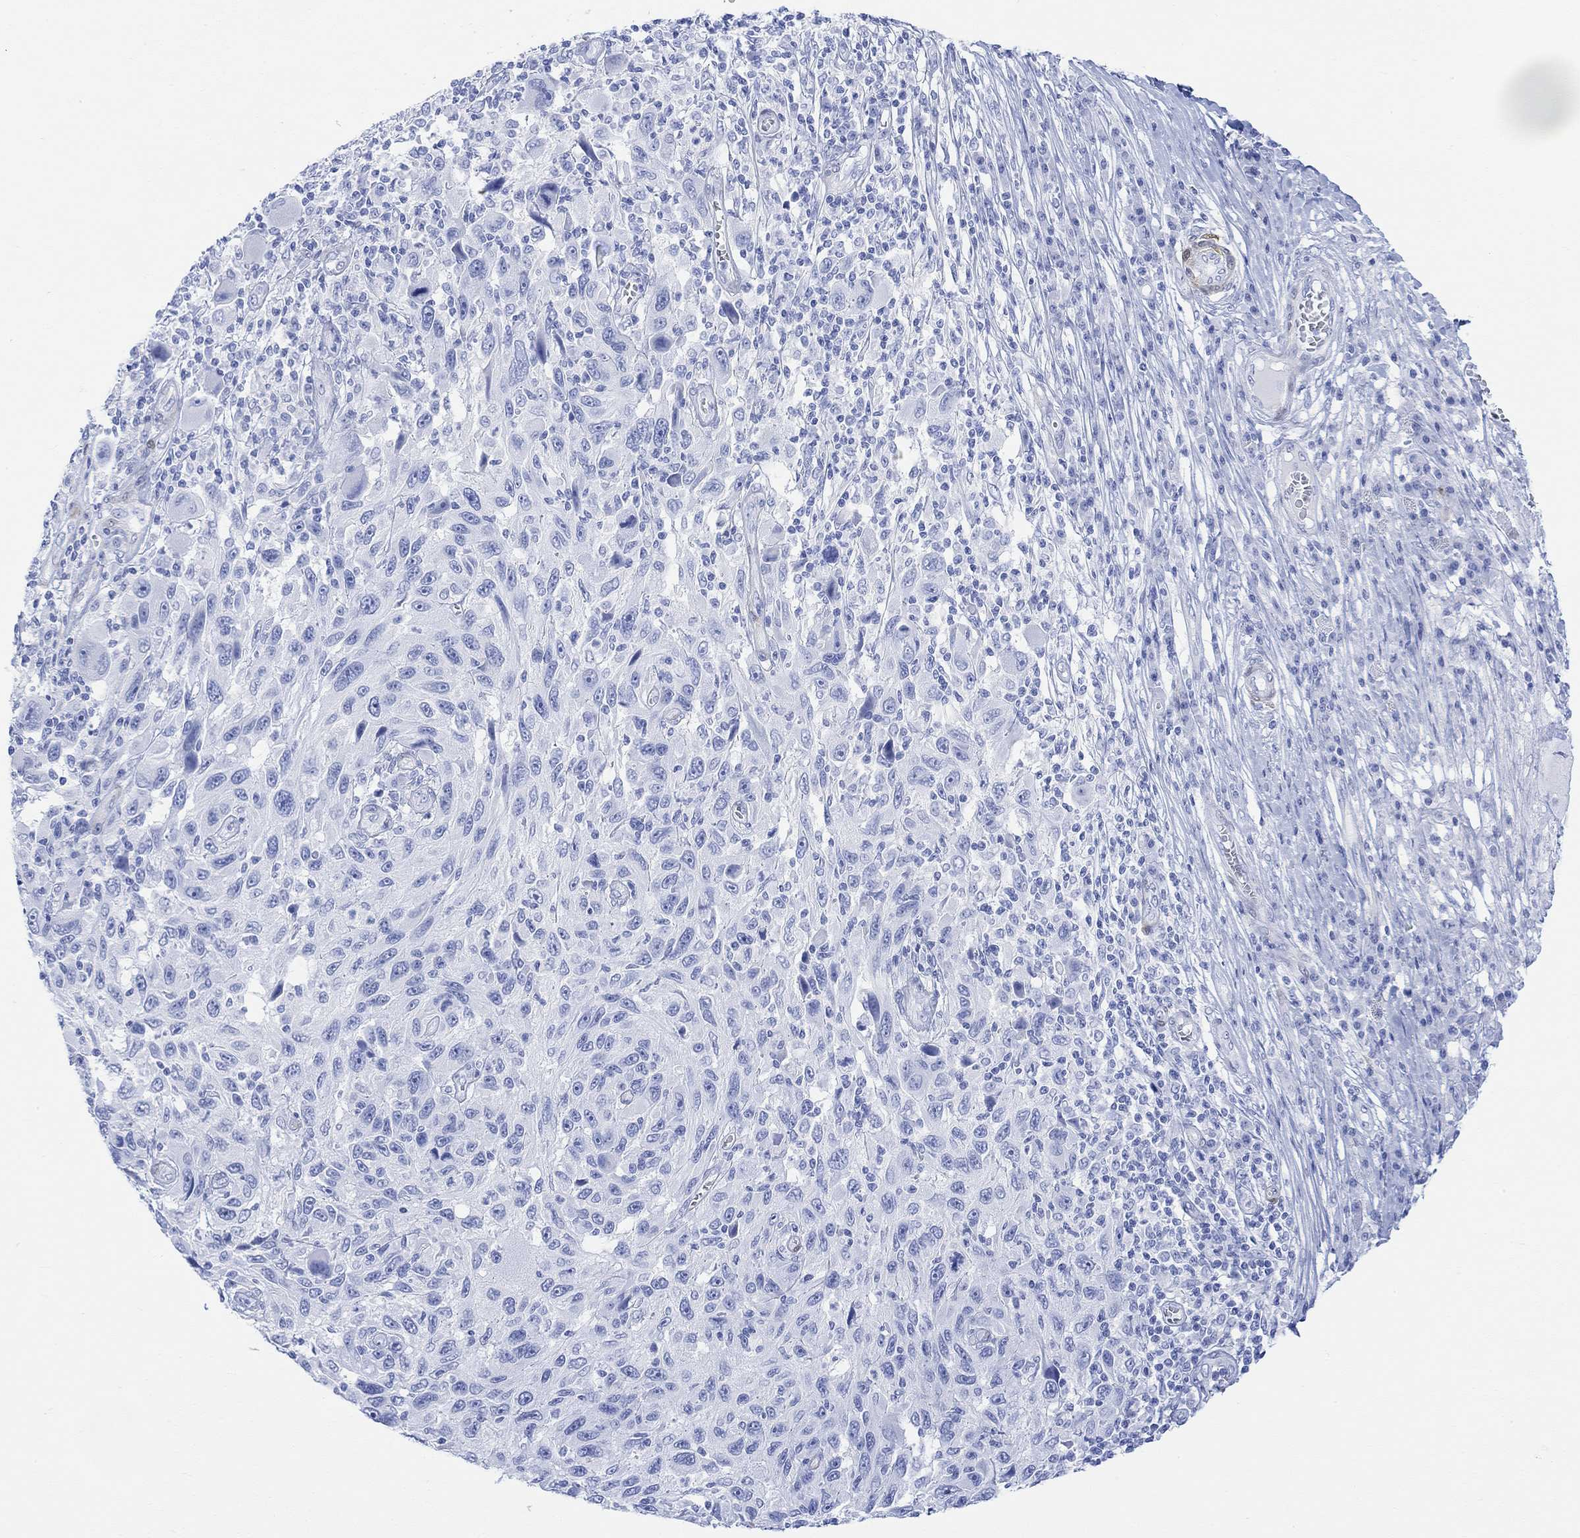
{"staining": {"intensity": "negative", "quantity": "none", "location": "none"}, "tissue": "melanoma", "cell_type": "Tumor cells", "image_type": "cancer", "snomed": [{"axis": "morphology", "description": "Malignant melanoma, NOS"}, {"axis": "topography", "description": "Skin"}], "caption": "Immunohistochemistry photomicrograph of melanoma stained for a protein (brown), which reveals no staining in tumor cells. (DAB IHC visualized using brightfield microscopy, high magnification).", "gene": "TPPP3", "patient": {"sex": "male", "age": 53}}